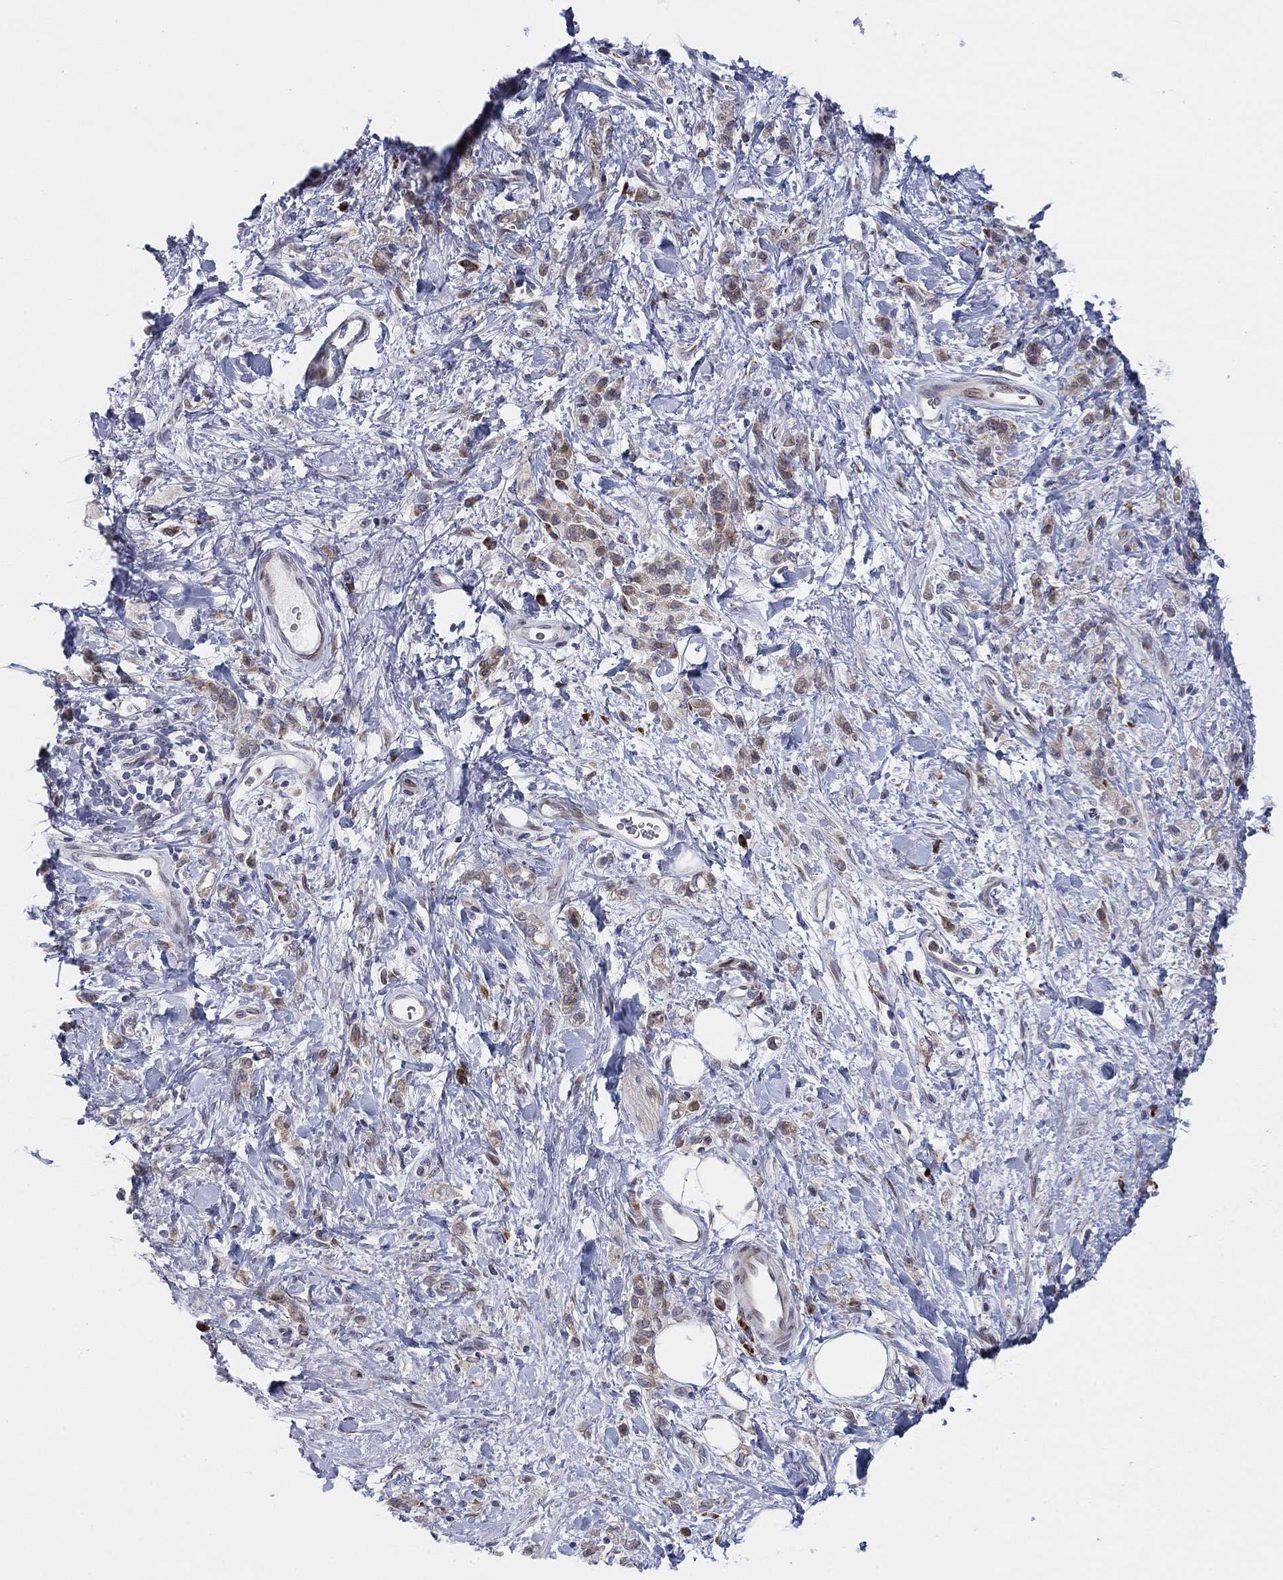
{"staining": {"intensity": "moderate", "quantity": "<25%", "location": "cytoplasmic/membranous"}, "tissue": "stomach cancer", "cell_type": "Tumor cells", "image_type": "cancer", "snomed": [{"axis": "morphology", "description": "Adenocarcinoma, NOS"}, {"axis": "topography", "description": "Stomach"}], "caption": "Brown immunohistochemical staining in human stomach cancer (adenocarcinoma) shows moderate cytoplasmic/membranous staining in about <25% of tumor cells.", "gene": "TTC21B", "patient": {"sex": "male", "age": 77}}